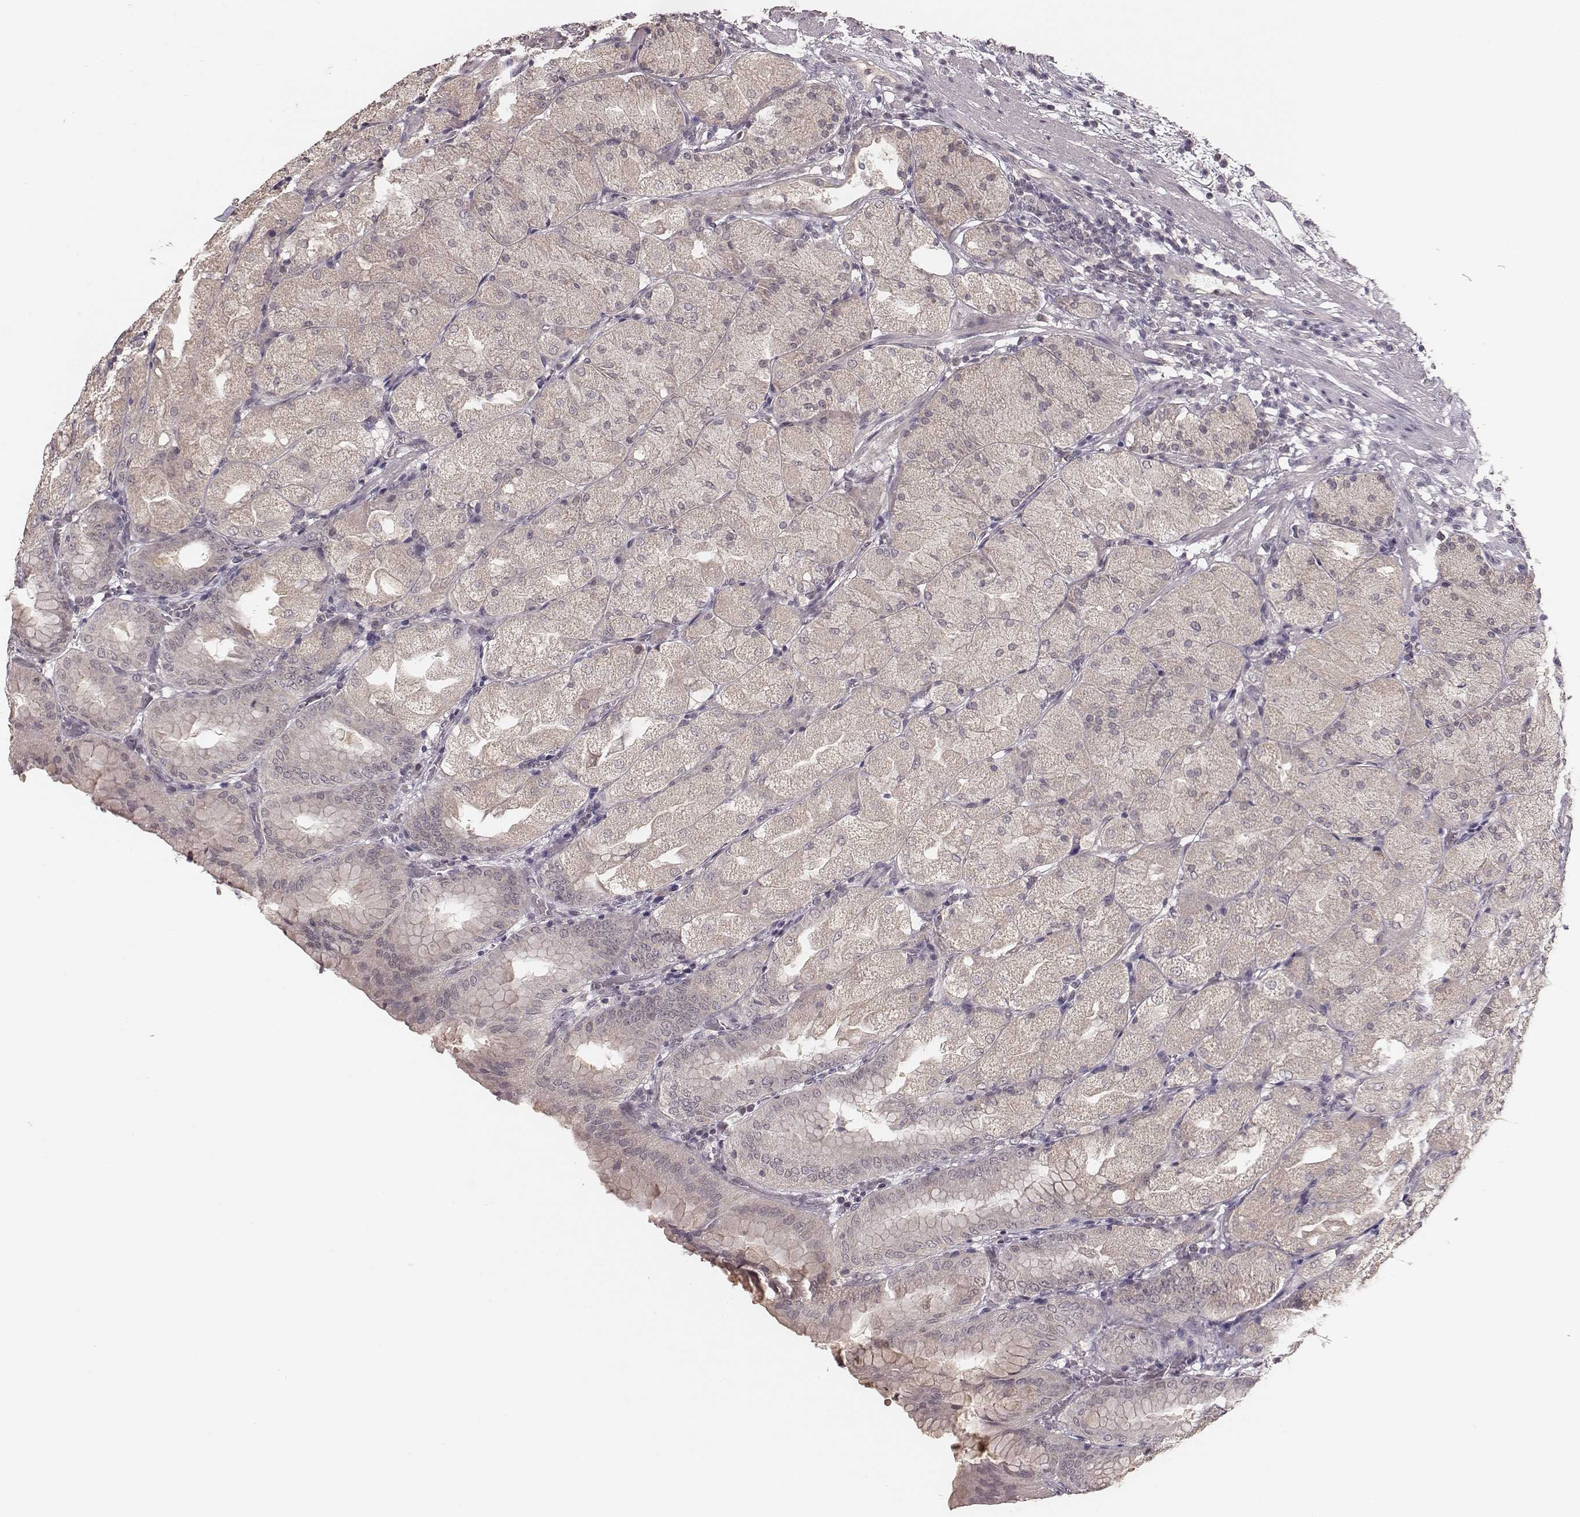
{"staining": {"intensity": "negative", "quantity": "none", "location": "none"}, "tissue": "stomach", "cell_type": "Glandular cells", "image_type": "normal", "snomed": [{"axis": "morphology", "description": "Normal tissue, NOS"}, {"axis": "topography", "description": "Stomach, upper"}, {"axis": "topography", "description": "Stomach"}, {"axis": "topography", "description": "Stomach, lower"}], "caption": "High magnification brightfield microscopy of normal stomach stained with DAB (brown) and counterstained with hematoxylin (blue): glandular cells show no significant expression. Nuclei are stained in blue.", "gene": "LY6K", "patient": {"sex": "male", "age": 62}}